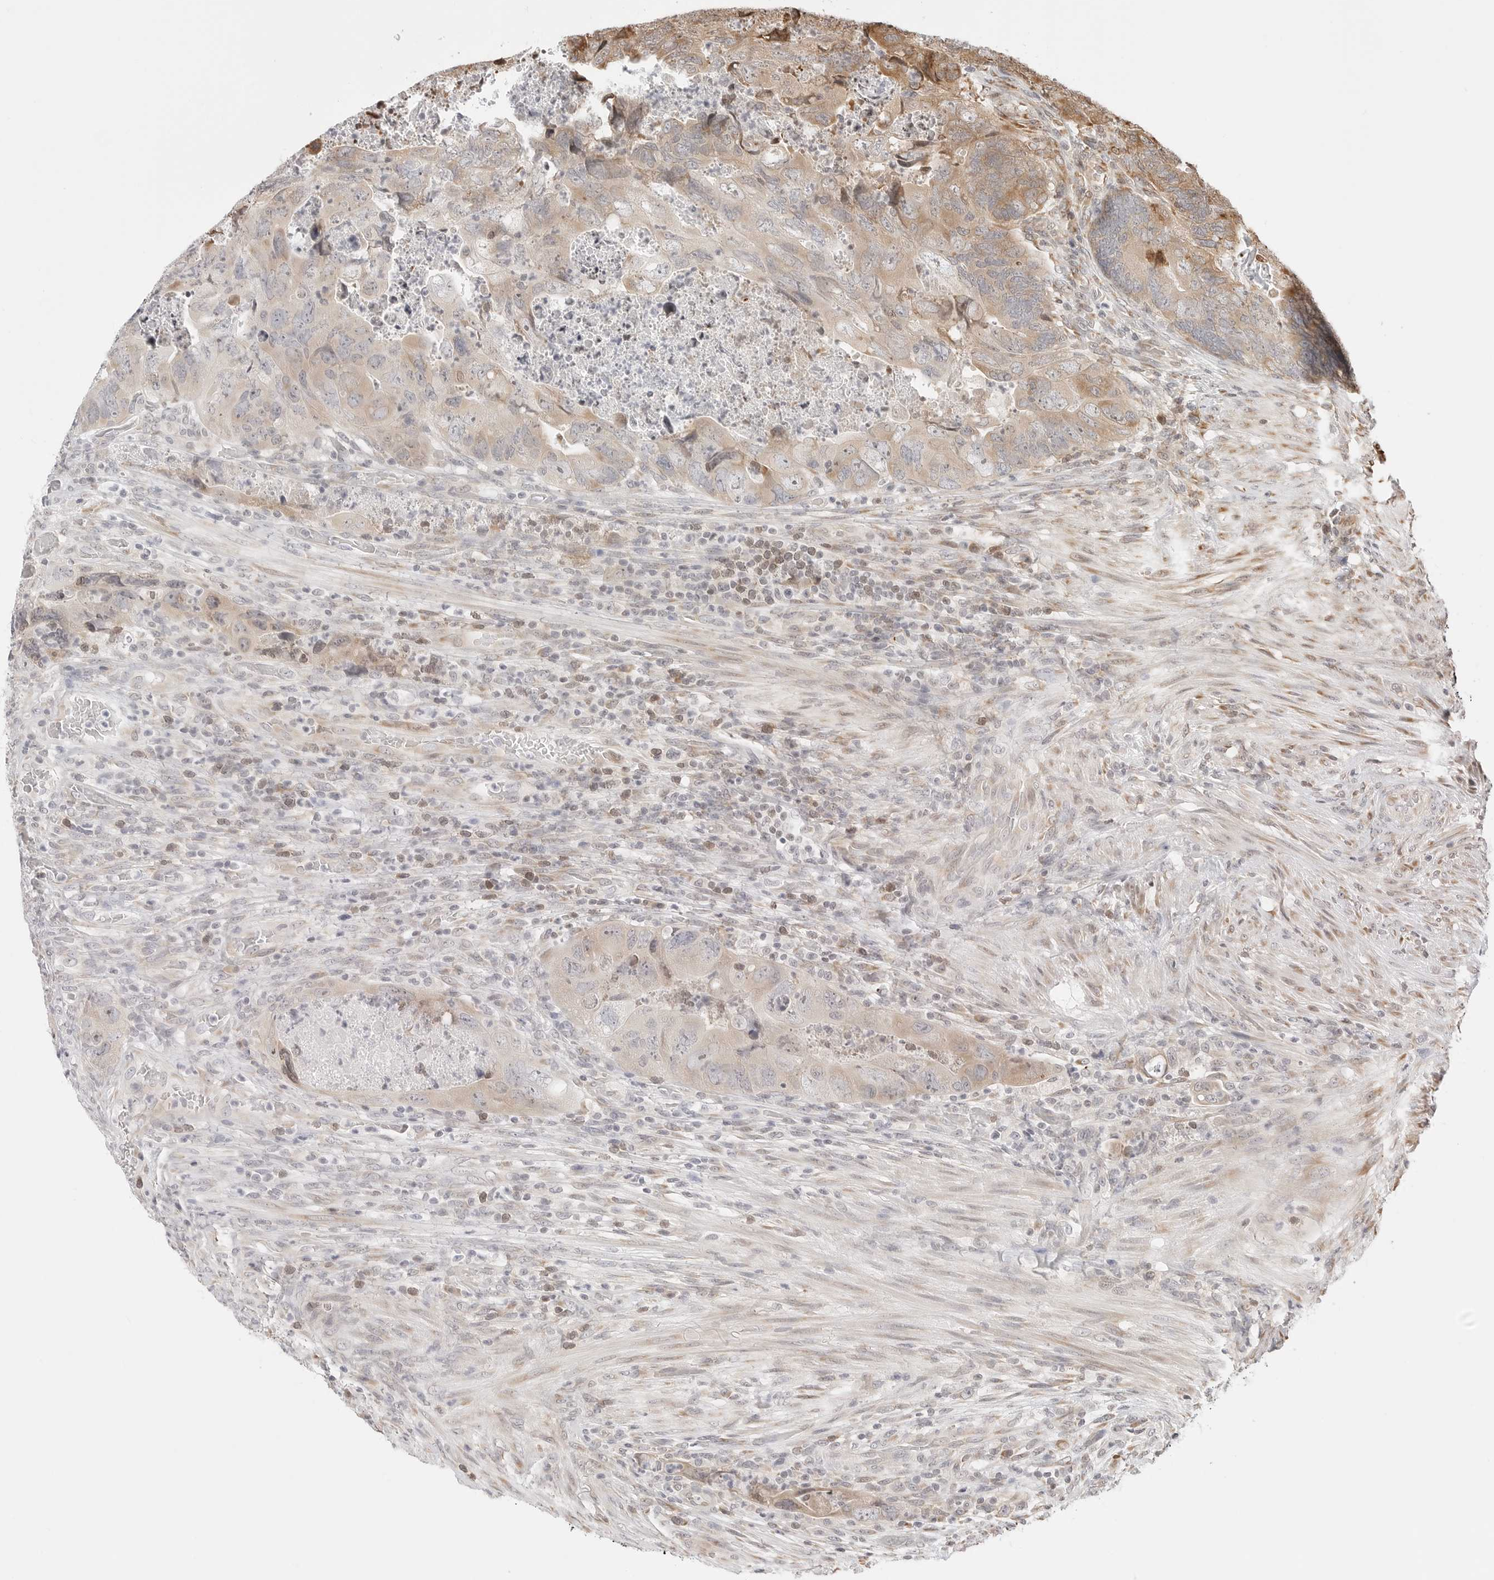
{"staining": {"intensity": "weak", "quantity": "<25%", "location": "cytoplasmic/membranous"}, "tissue": "colorectal cancer", "cell_type": "Tumor cells", "image_type": "cancer", "snomed": [{"axis": "morphology", "description": "Adenocarcinoma, NOS"}, {"axis": "topography", "description": "Rectum"}], "caption": "Immunohistochemistry of human colorectal adenocarcinoma exhibits no positivity in tumor cells.", "gene": "FKBP14", "patient": {"sex": "male", "age": 63}}